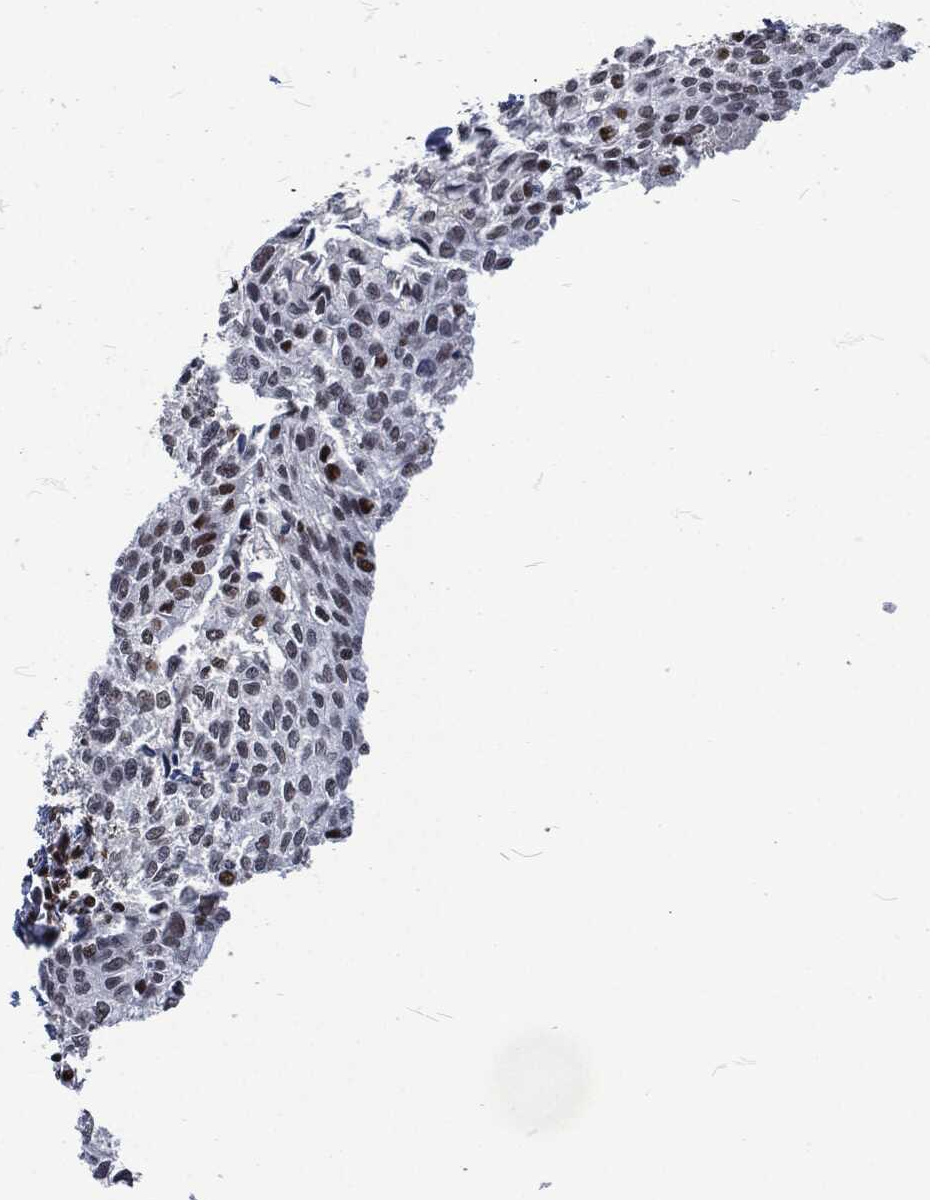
{"staining": {"intensity": "strong", "quantity": "<25%", "location": "nuclear"}, "tissue": "cervical cancer", "cell_type": "Tumor cells", "image_type": "cancer", "snomed": [{"axis": "morphology", "description": "Squamous cell carcinoma, NOS"}, {"axis": "topography", "description": "Cervix"}], "caption": "Immunohistochemical staining of human cervical cancer shows strong nuclear protein staining in about <25% of tumor cells.", "gene": "DCPS", "patient": {"sex": "female", "age": 51}}